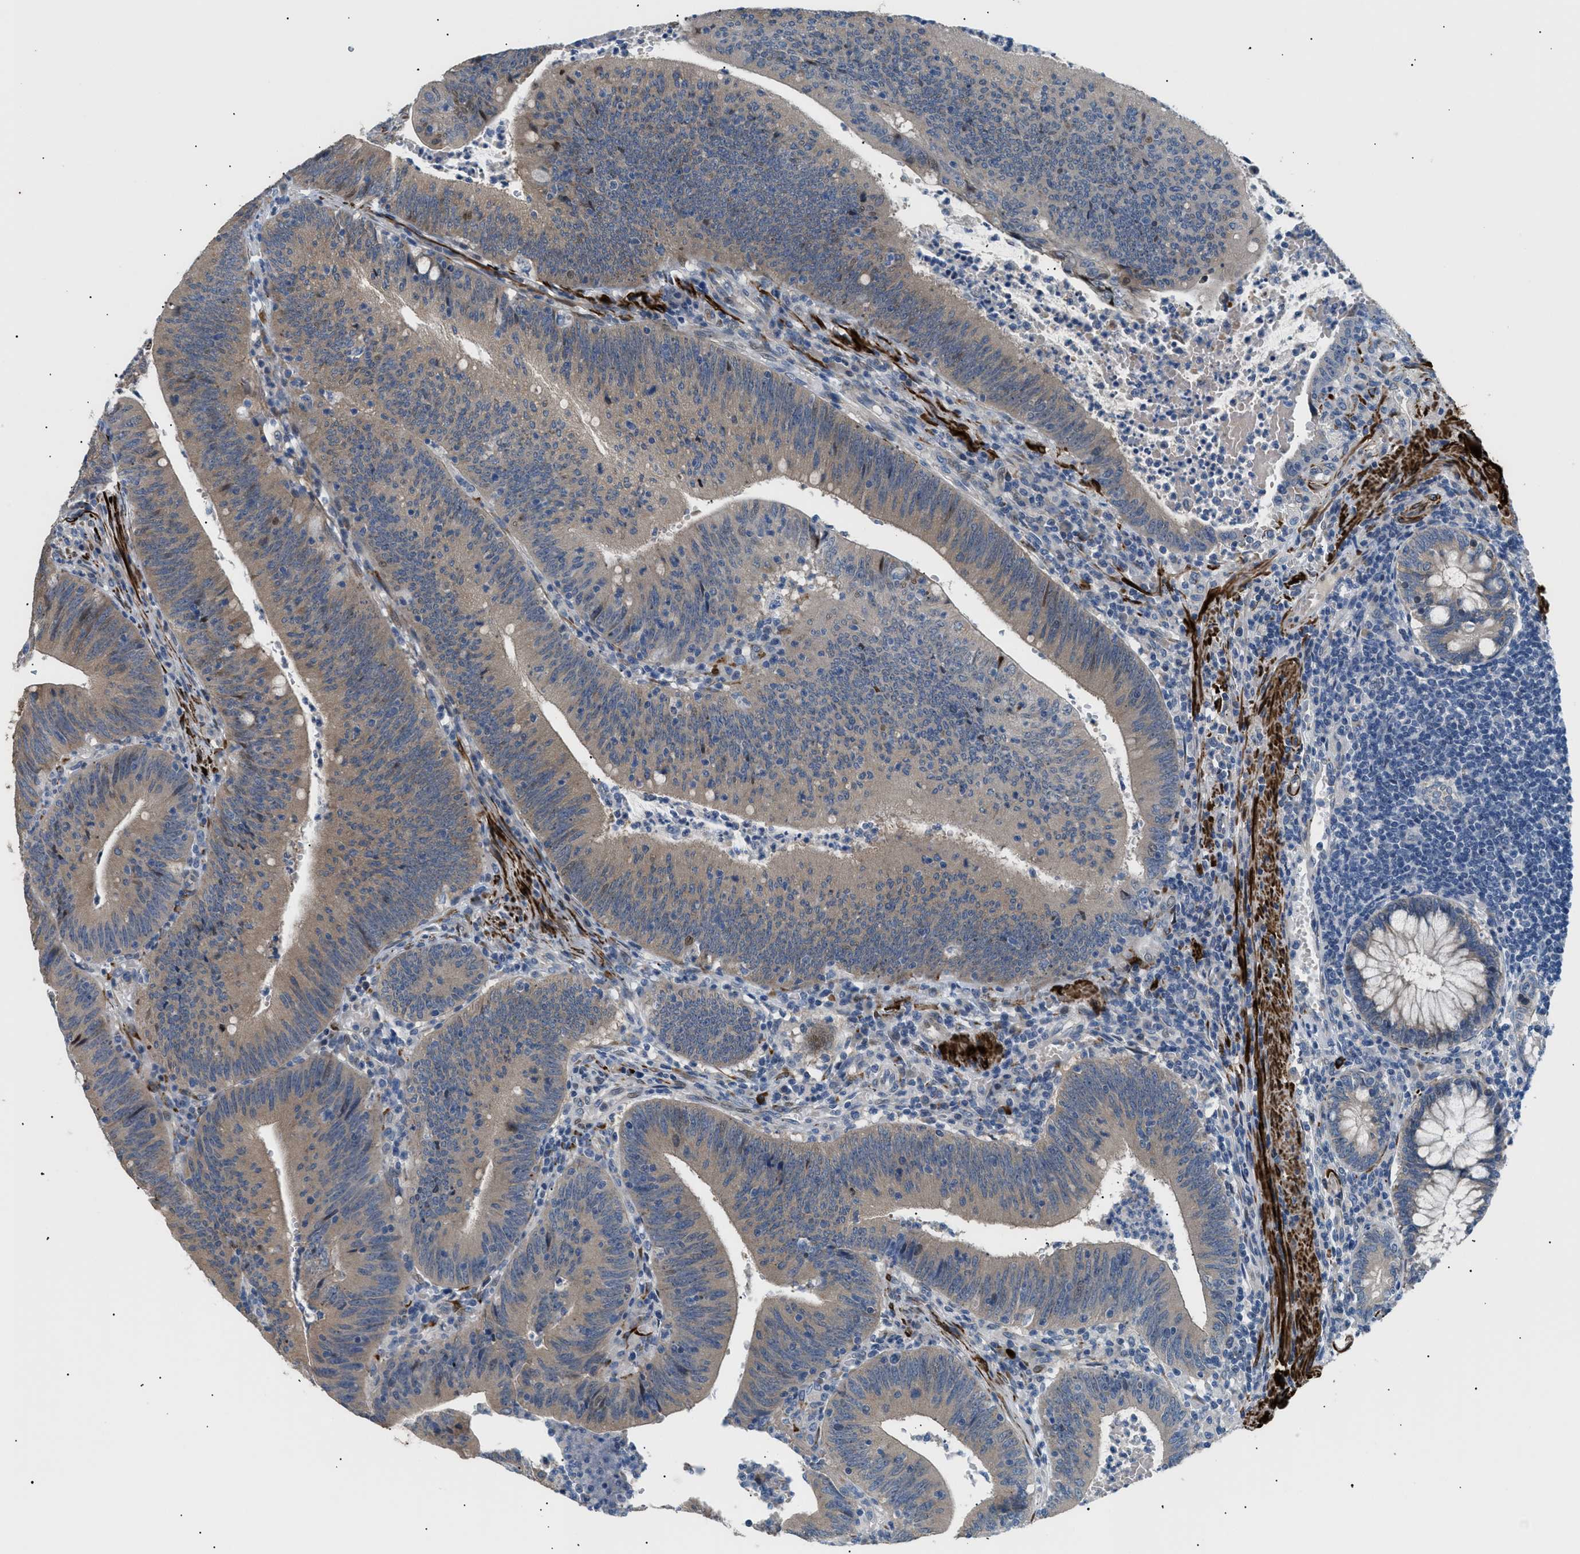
{"staining": {"intensity": "moderate", "quantity": ">75%", "location": "cytoplasmic/membranous"}, "tissue": "colorectal cancer", "cell_type": "Tumor cells", "image_type": "cancer", "snomed": [{"axis": "morphology", "description": "Normal tissue, NOS"}, {"axis": "morphology", "description": "Adenocarcinoma, NOS"}, {"axis": "topography", "description": "Rectum"}], "caption": "The immunohistochemical stain highlights moderate cytoplasmic/membranous expression in tumor cells of adenocarcinoma (colorectal) tissue. Nuclei are stained in blue.", "gene": "ICA1", "patient": {"sex": "female", "age": 66}}